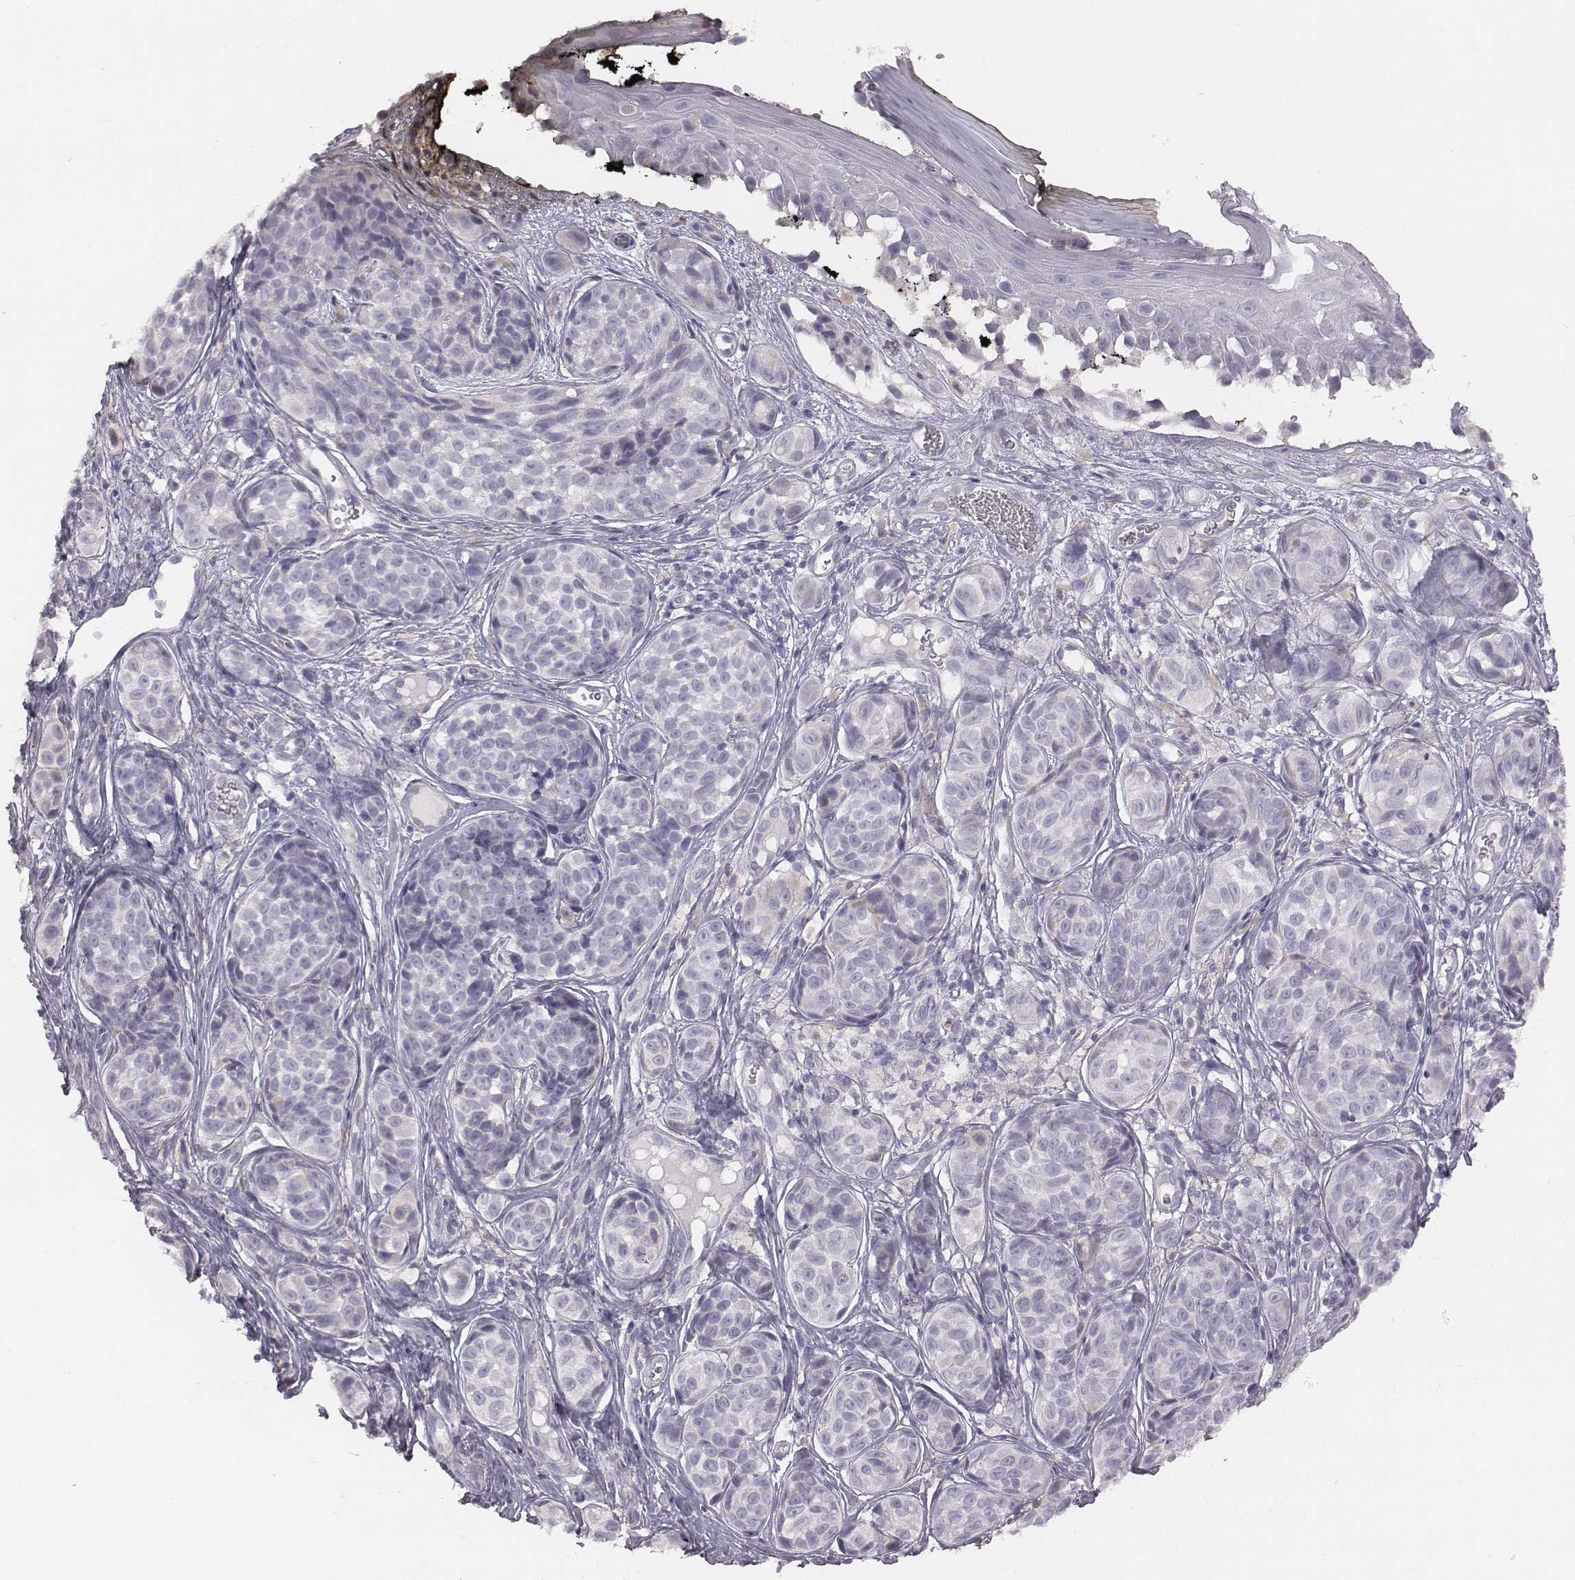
{"staining": {"intensity": "negative", "quantity": "none", "location": "none"}, "tissue": "melanoma", "cell_type": "Tumor cells", "image_type": "cancer", "snomed": [{"axis": "morphology", "description": "Malignant melanoma, NOS"}, {"axis": "topography", "description": "Skin"}], "caption": "DAB (3,3'-diaminobenzidine) immunohistochemical staining of human malignant melanoma shows no significant positivity in tumor cells. The staining was performed using DAB to visualize the protein expression in brown, while the nuclei were stained in blue with hematoxylin (Magnification: 20x).", "gene": "C6orf58", "patient": {"sex": "male", "age": 48}}